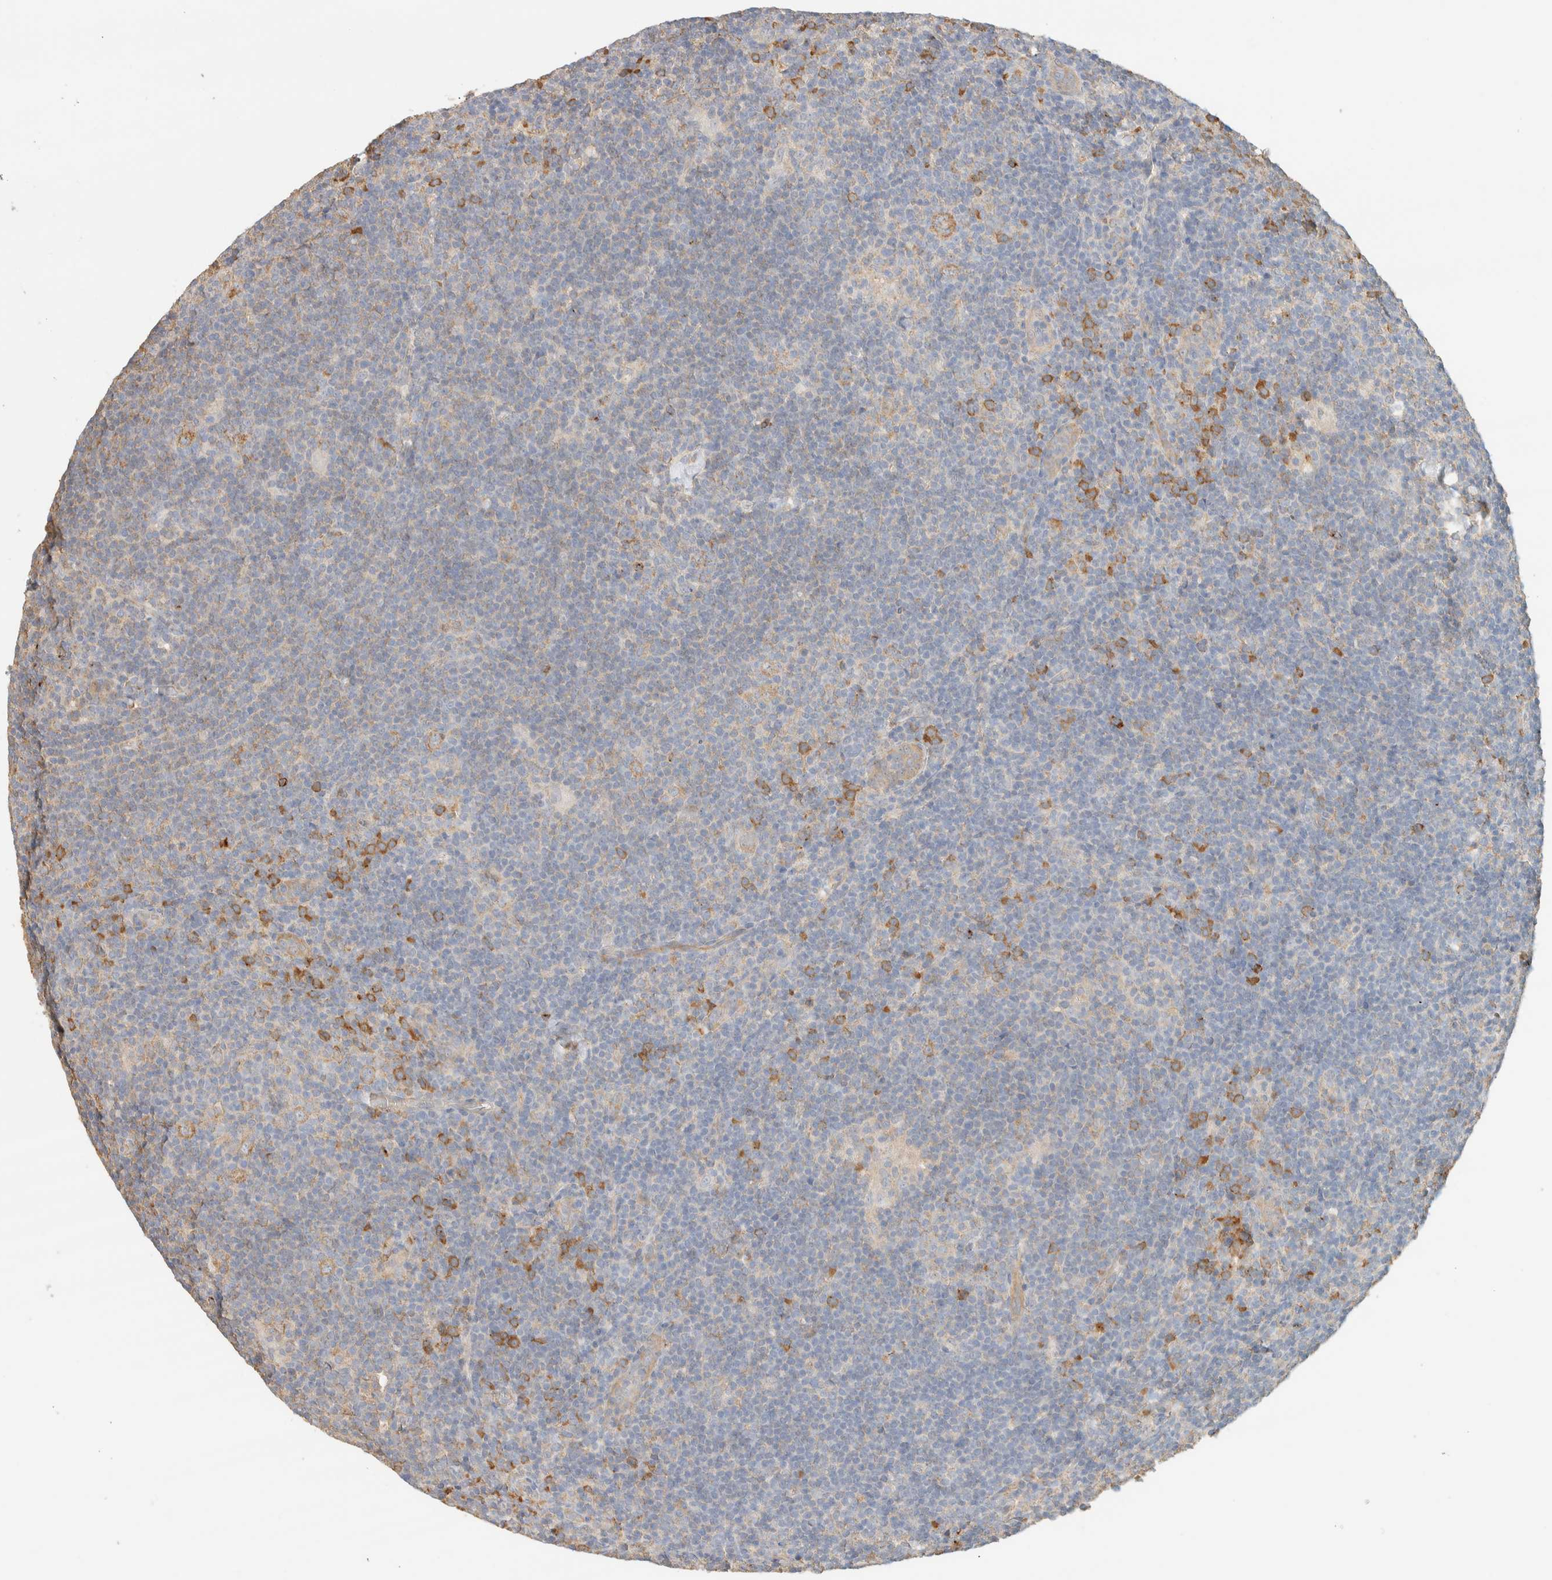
{"staining": {"intensity": "moderate", "quantity": ">75%", "location": "cytoplasmic/membranous"}, "tissue": "lymphoma", "cell_type": "Tumor cells", "image_type": "cancer", "snomed": [{"axis": "morphology", "description": "Hodgkin's disease, NOS"}, {"axis": "topography", "description": "Lymph node"}], "caption": "The immunohistochemical stain labels moderate cytoplasmic/membranous staining in tumor cells of lymphoma tissue.", "gene": "TBC1D8B", "patient": {"sex": "female", "age": 57}}